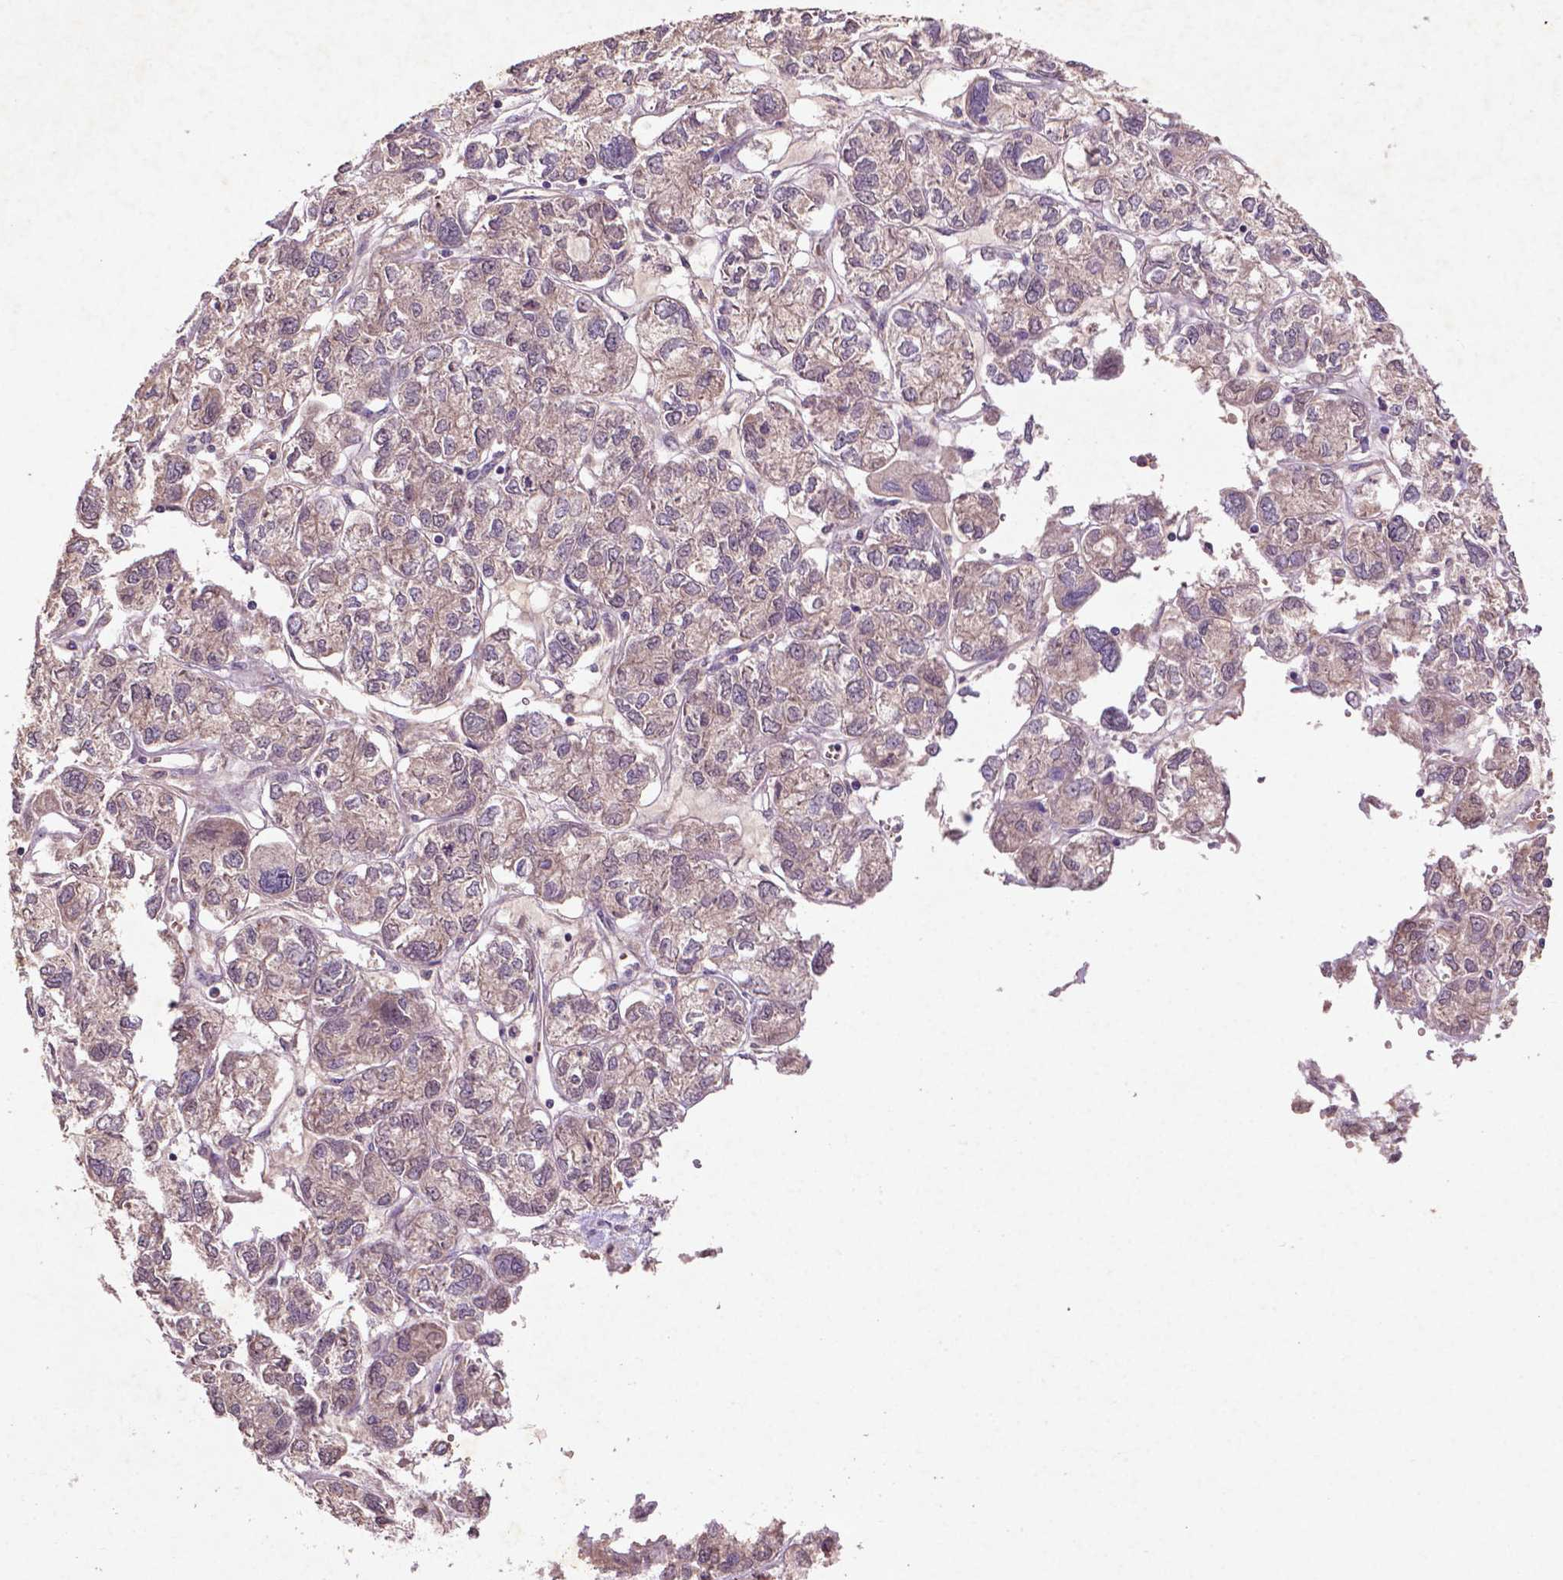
{"staining": {"intensity": "weak", "quantity": ">75%", "location": "cytoplasmic/membranous"}, "tissue": "ovarian cancer", "cell_type": "Tumor cells", "image_type": "cancer", "snomed": [{"axis": "morphology", "description": "Carcinoma, endometroid"}, {"axis": "topography", "description": "Ovary"}], "caption": "Immunohistochemistry of human endometroid carcinoma (ovarian) demonstrates low levels of weak cytoplasmic/membranous positivity in approximately >75% of tumor cells.", "gene": "COQ2", "patient": {"sex": "female", "age": 64}}